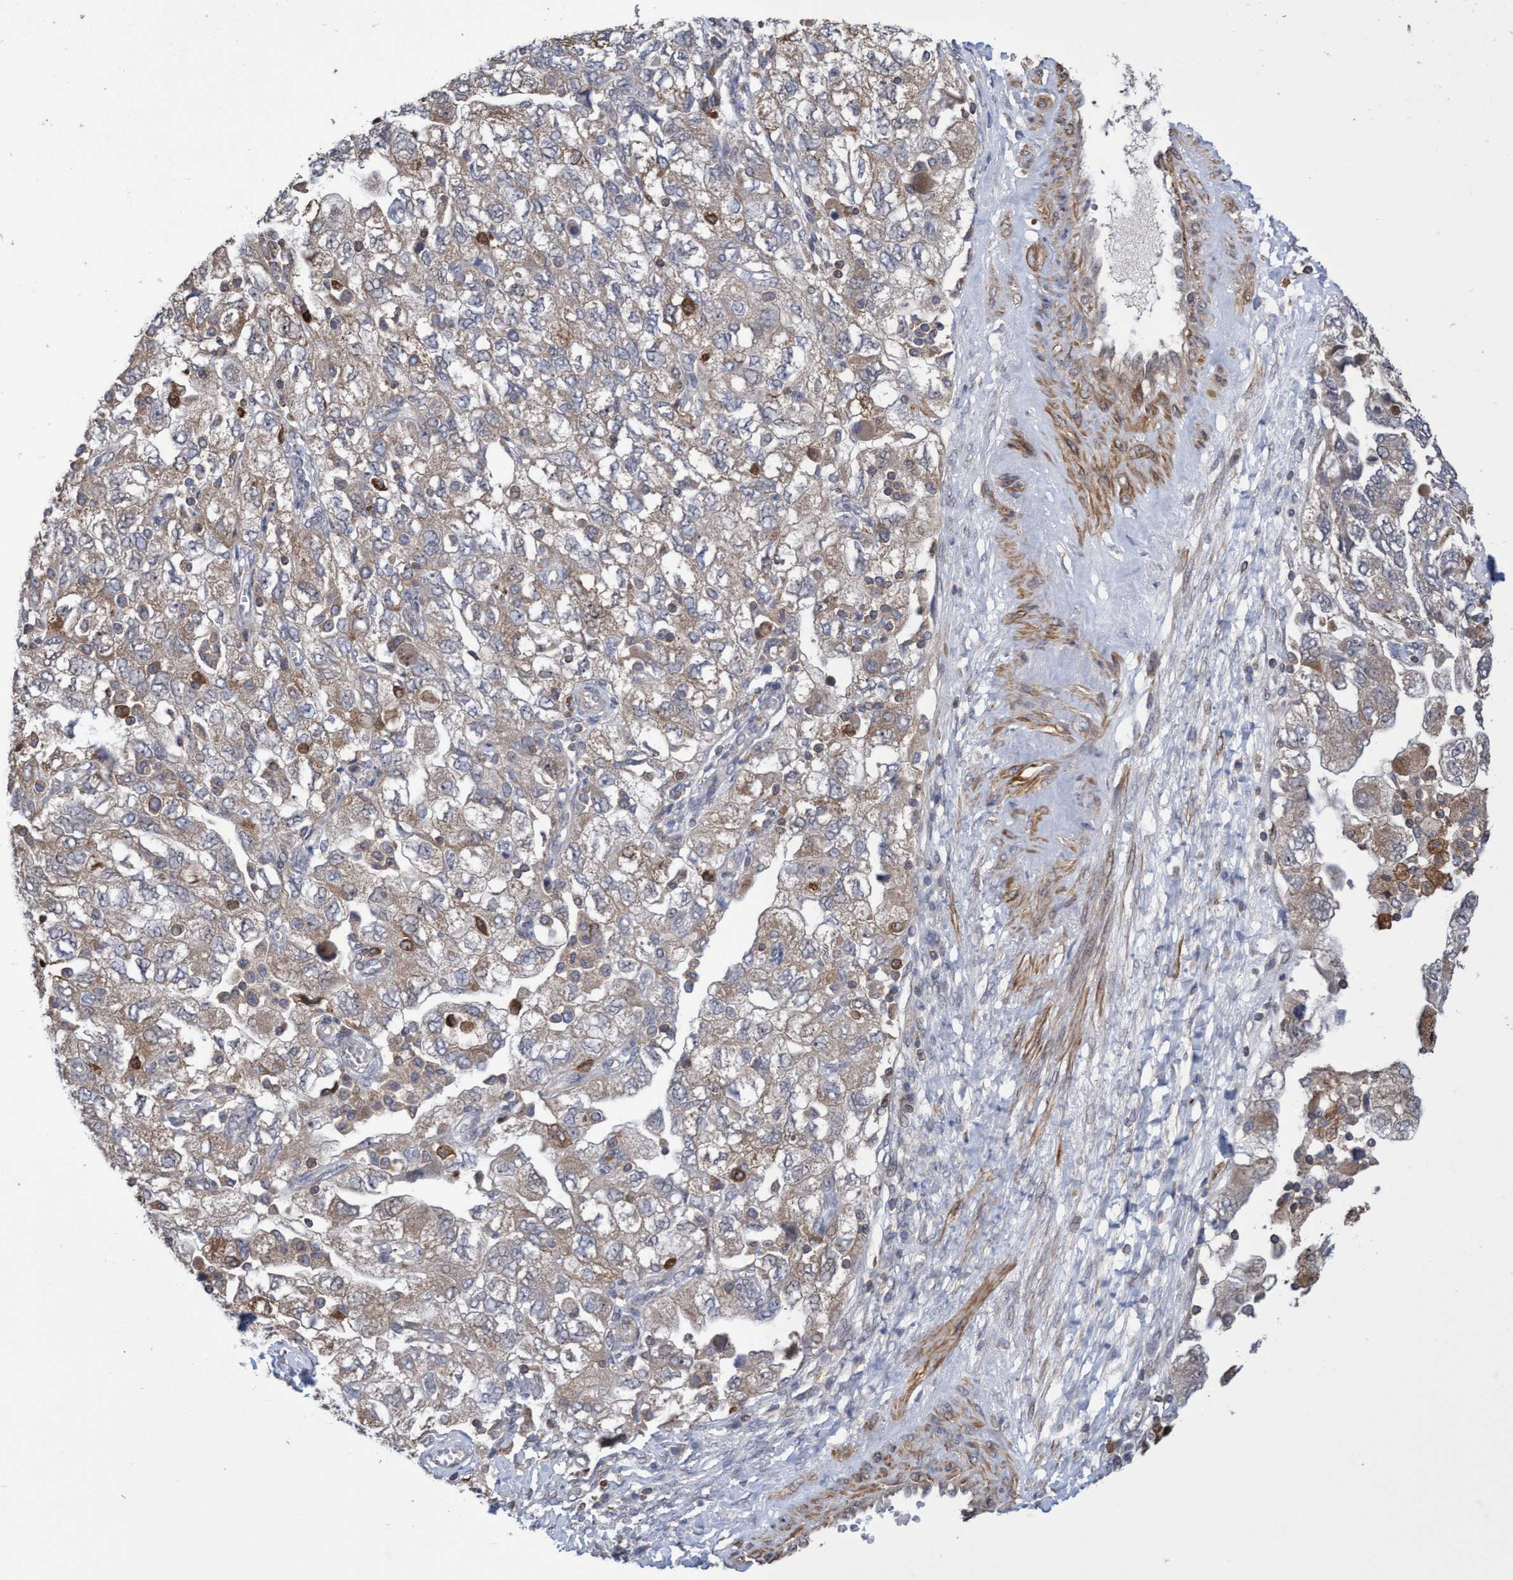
{"staining": {"intensity": "weak", "quantity": ">75%", "location": "cytoplasmic/membranous"}, "tissue": "ovarian cancer", "cell_type": "Tumor cells", "image_type": "cancer", "snomed": [{"axis": "morphology", "description": "Carcinoma, NOS"}, {"axis": "morphology", "description": "Cystadenocarcinoma, serous, NOS"}, {"axis": "topography", "description": "Ovary"}], "caption": "Protein expression analysis of ovarian cancer exhibits weak cytoplasmic/membranous expression in approximately >75% of tumor cells.", "gene": "SLBP", "patient": {"sex": "female", "age": 69}}